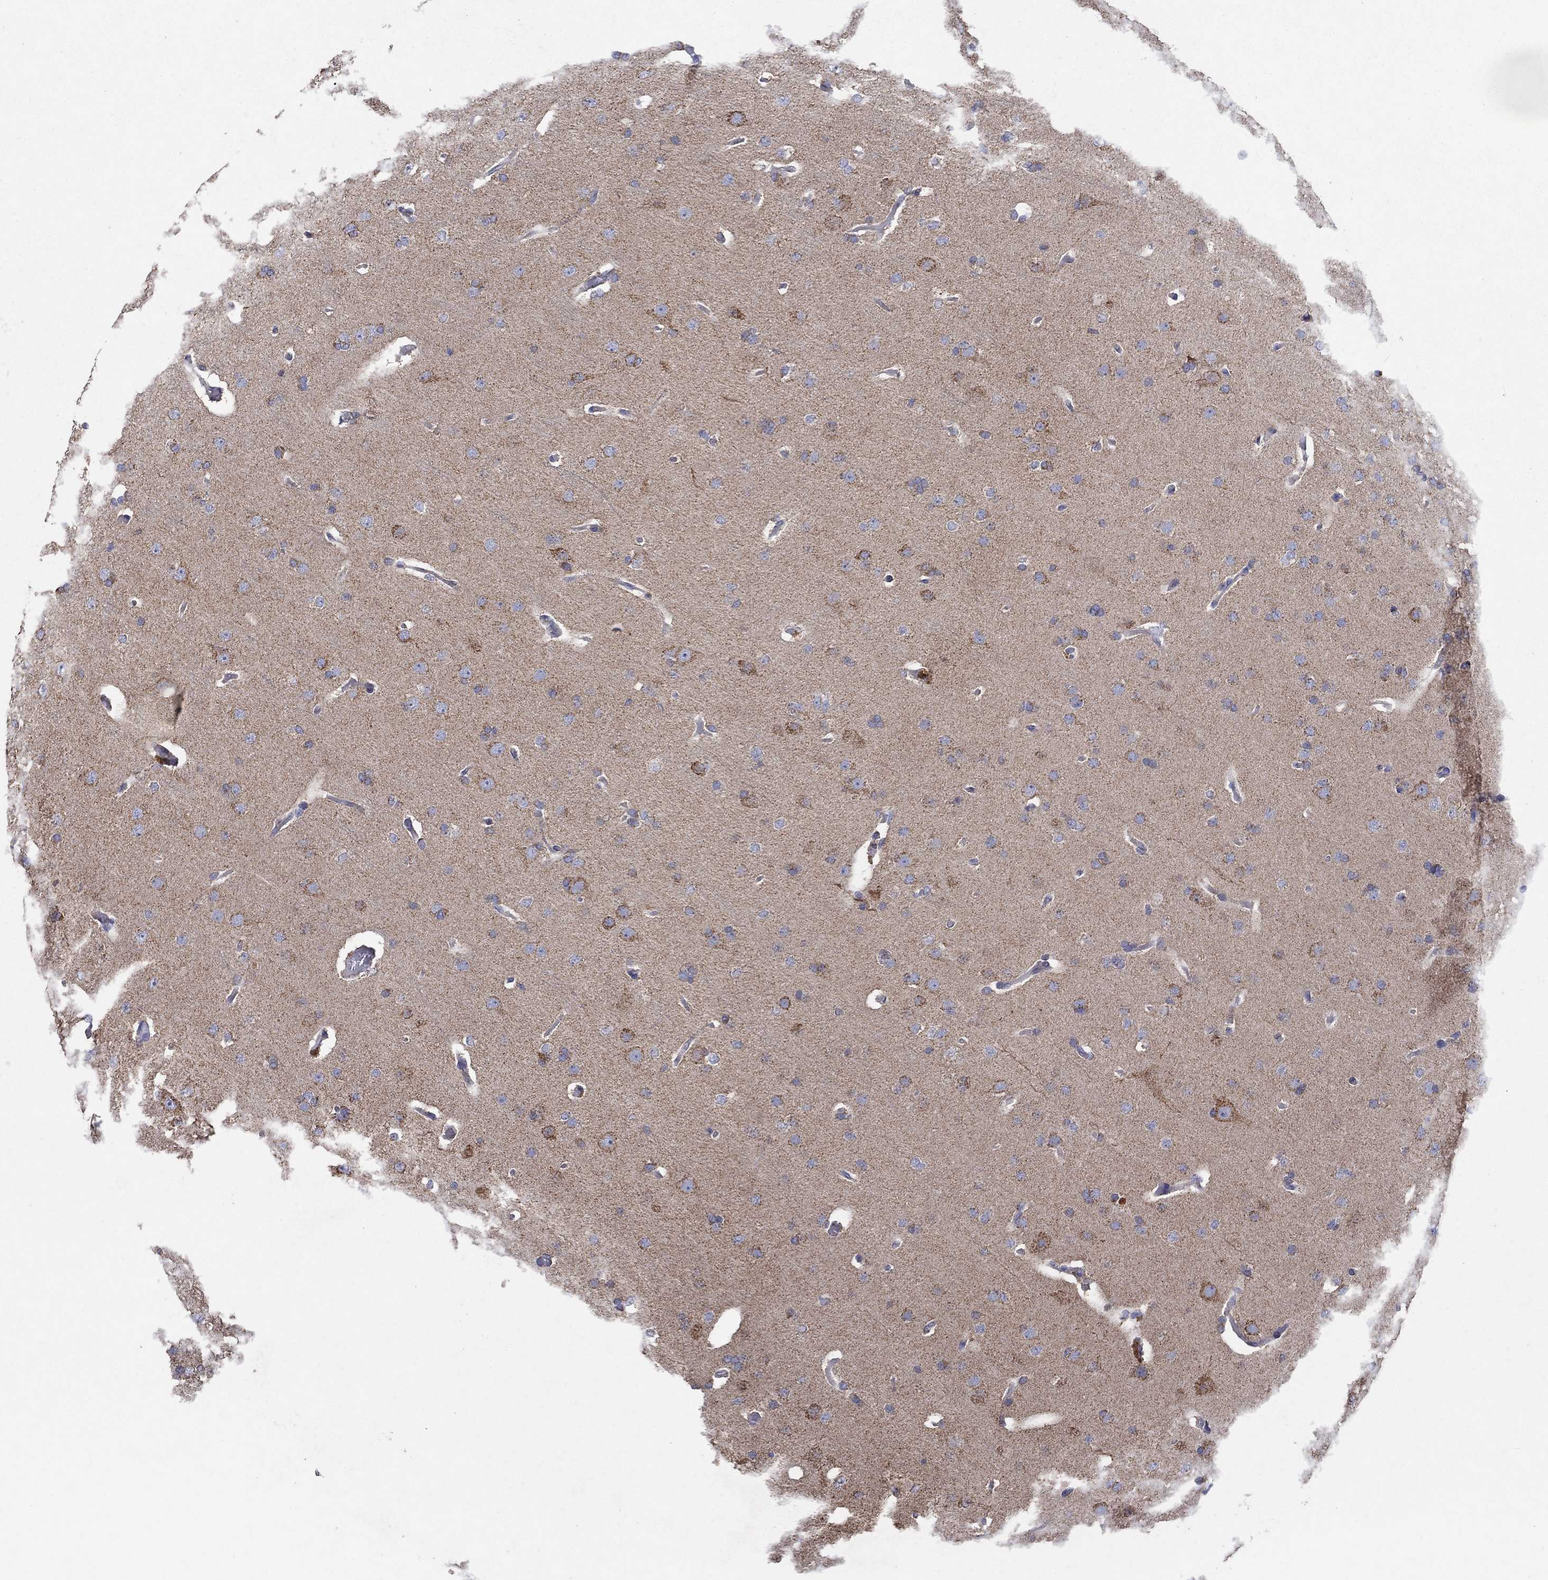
{"staining": {"intensity": "strong", "quantity": "<25%", "location": "cytoplasmic/membranous"}, "tissue": "glioma", "cell_type": "Tumor cells", "image_type": "cancer", "snomed": [{"axis": "morphology", "description": "Glioma, malignant, Low grade"}, {"axis": "topography", "description": "Brain"}], "caption": "Low-grade glioma (malignant) tissue displays strong cytoplasmic/membranous expression in approximately <25% of tumor cells (Brightfield microscopy of DAB IHC at high magnification).", "gene": "C9orf85", "patient": {"sex": "male", "age": 41}}